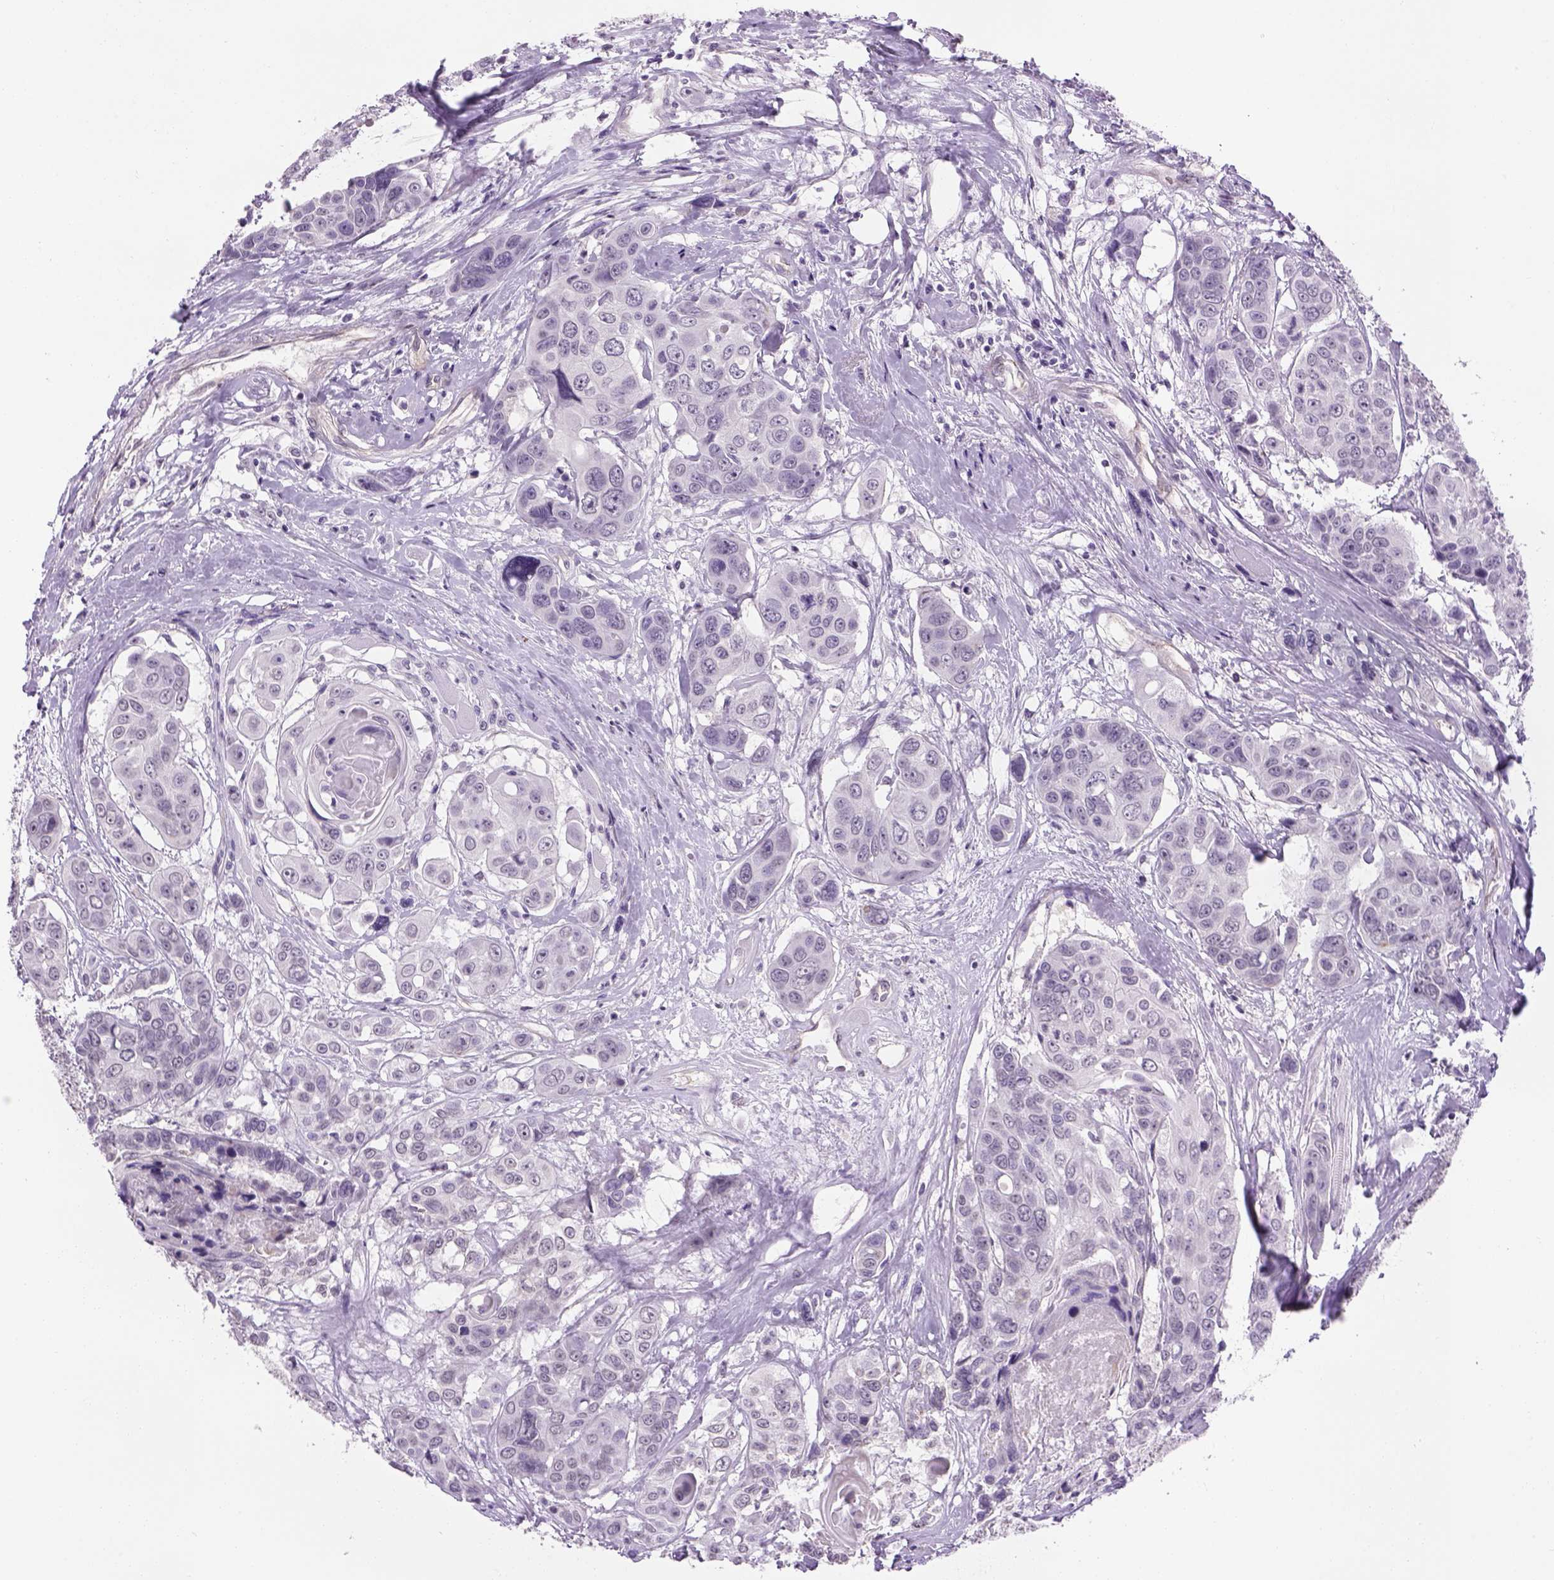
{"staining": {"intensity": "negative", "quantity": "none", "location": "none"}, "tissue": "head and neck cancer", "cell_type": "Tumor cells", "image_type": "cancer", "snomed": [{"axis": "morphology", "description": "Squamous cell carcinoma, NOS"}, {"axis": "topography", "description": "Oral tissue"}, {"axis": "topography", "description": "Head-Neck"}], "caption": "IHC of head and neck cancer (squamous cell carcinoma) displays no positivity in tumor cells.", "gene": "PRRT1", "patient": {"sex": "male", "age": 56}}